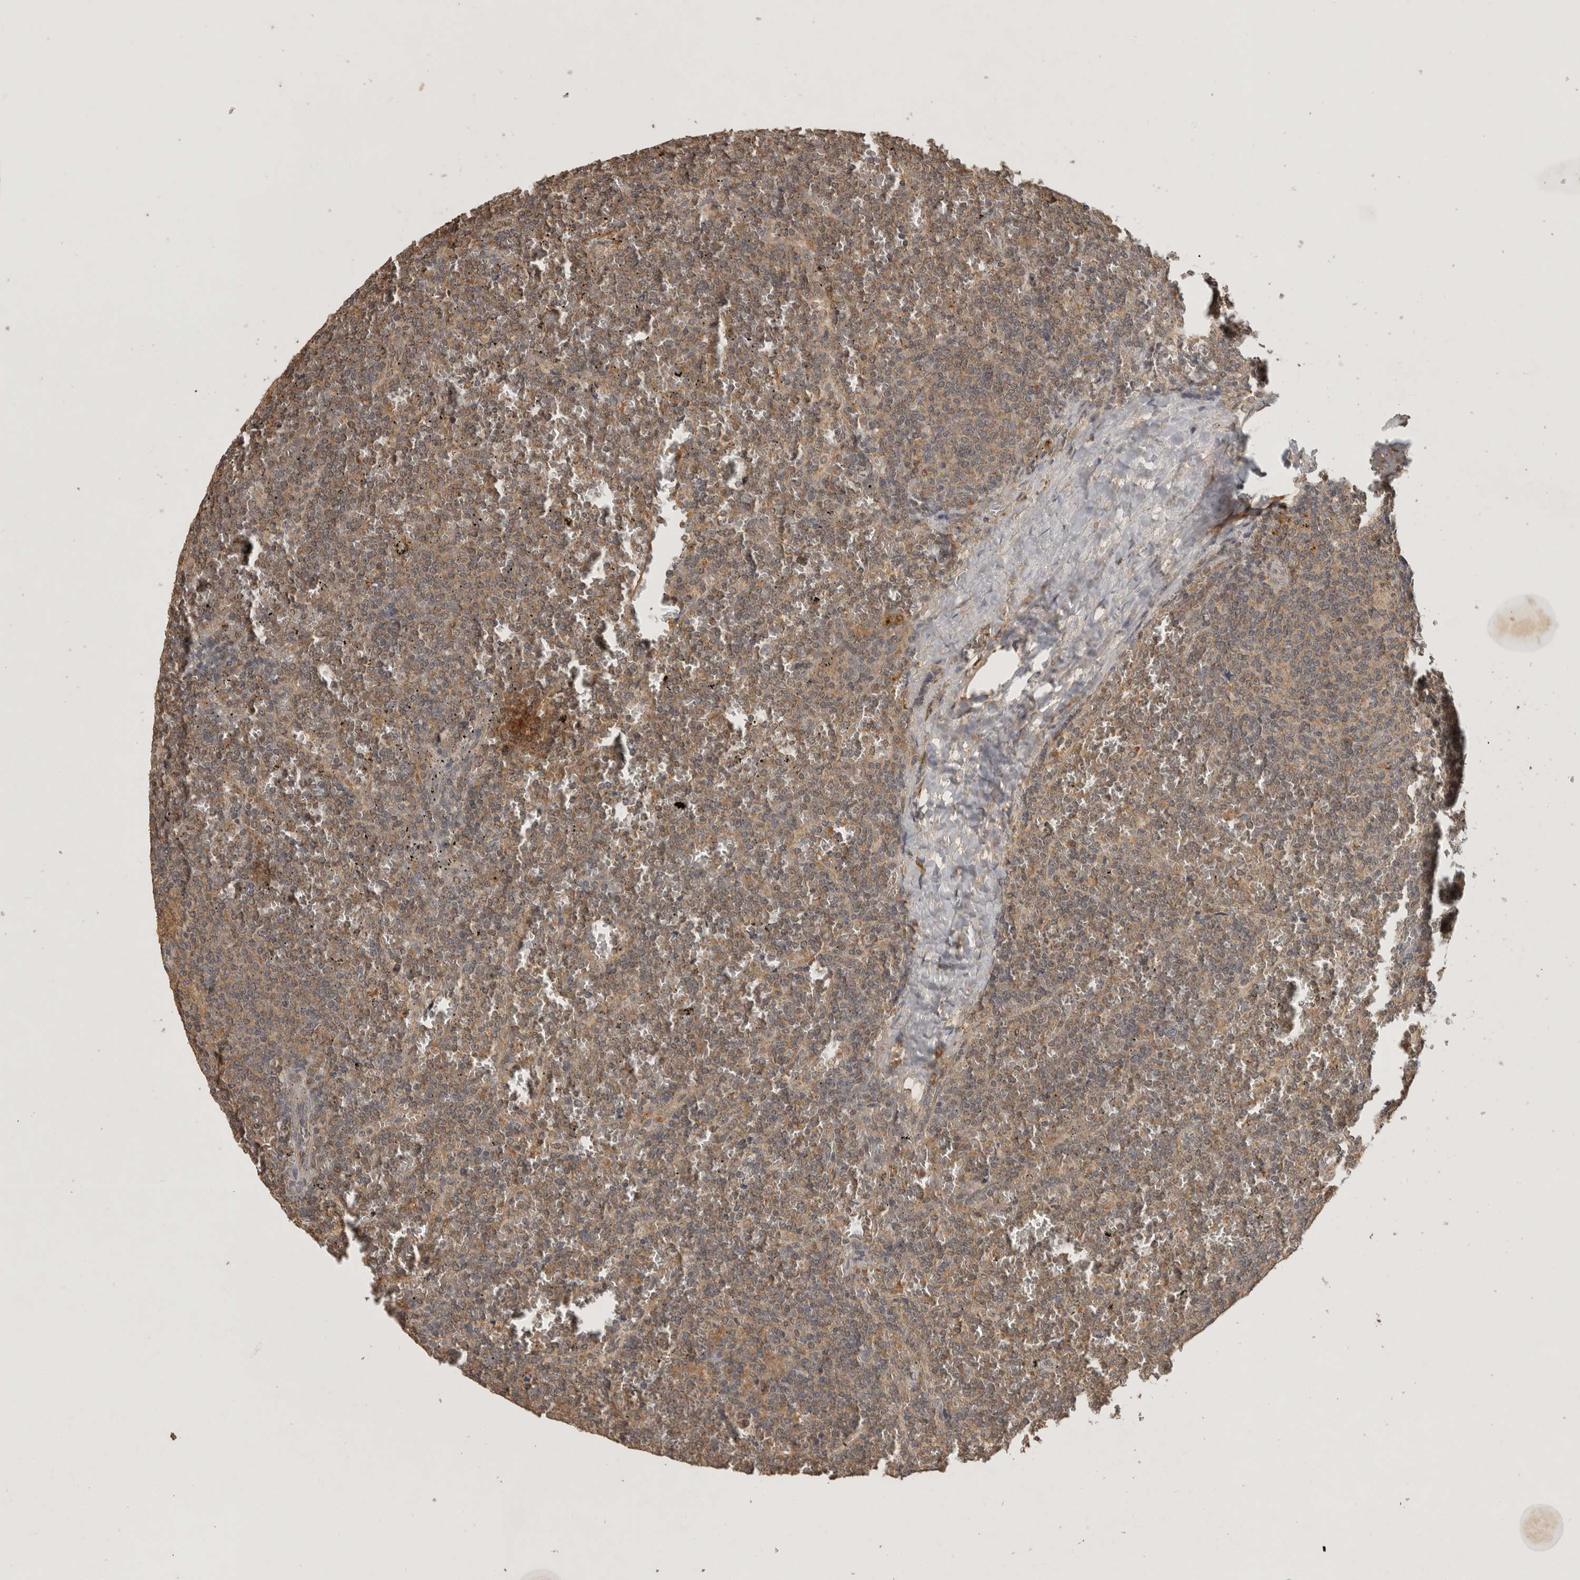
{"staining": {"intensity": "weak", "quantity": ">75%", "location": "cytoplasmic/membranous"}, "tissue": "lymphoma", "cell_type": "Tumor cells", "image_type": "cancer", "snomed": [{"axis": "morphology", "description": "Malignant lymphoma, non-Hodgkin's type, Low grade"}, {"axis": "topography", "description": "Spleen"}], "caption": "Immunohistochemical staining of lymphoma exhibits low levels of weak cytoplasmic/membranous staining in about >75% of tumor cells.", "gene": "ADAMTS4", "patient": {"sex": "female", "age": 19}}